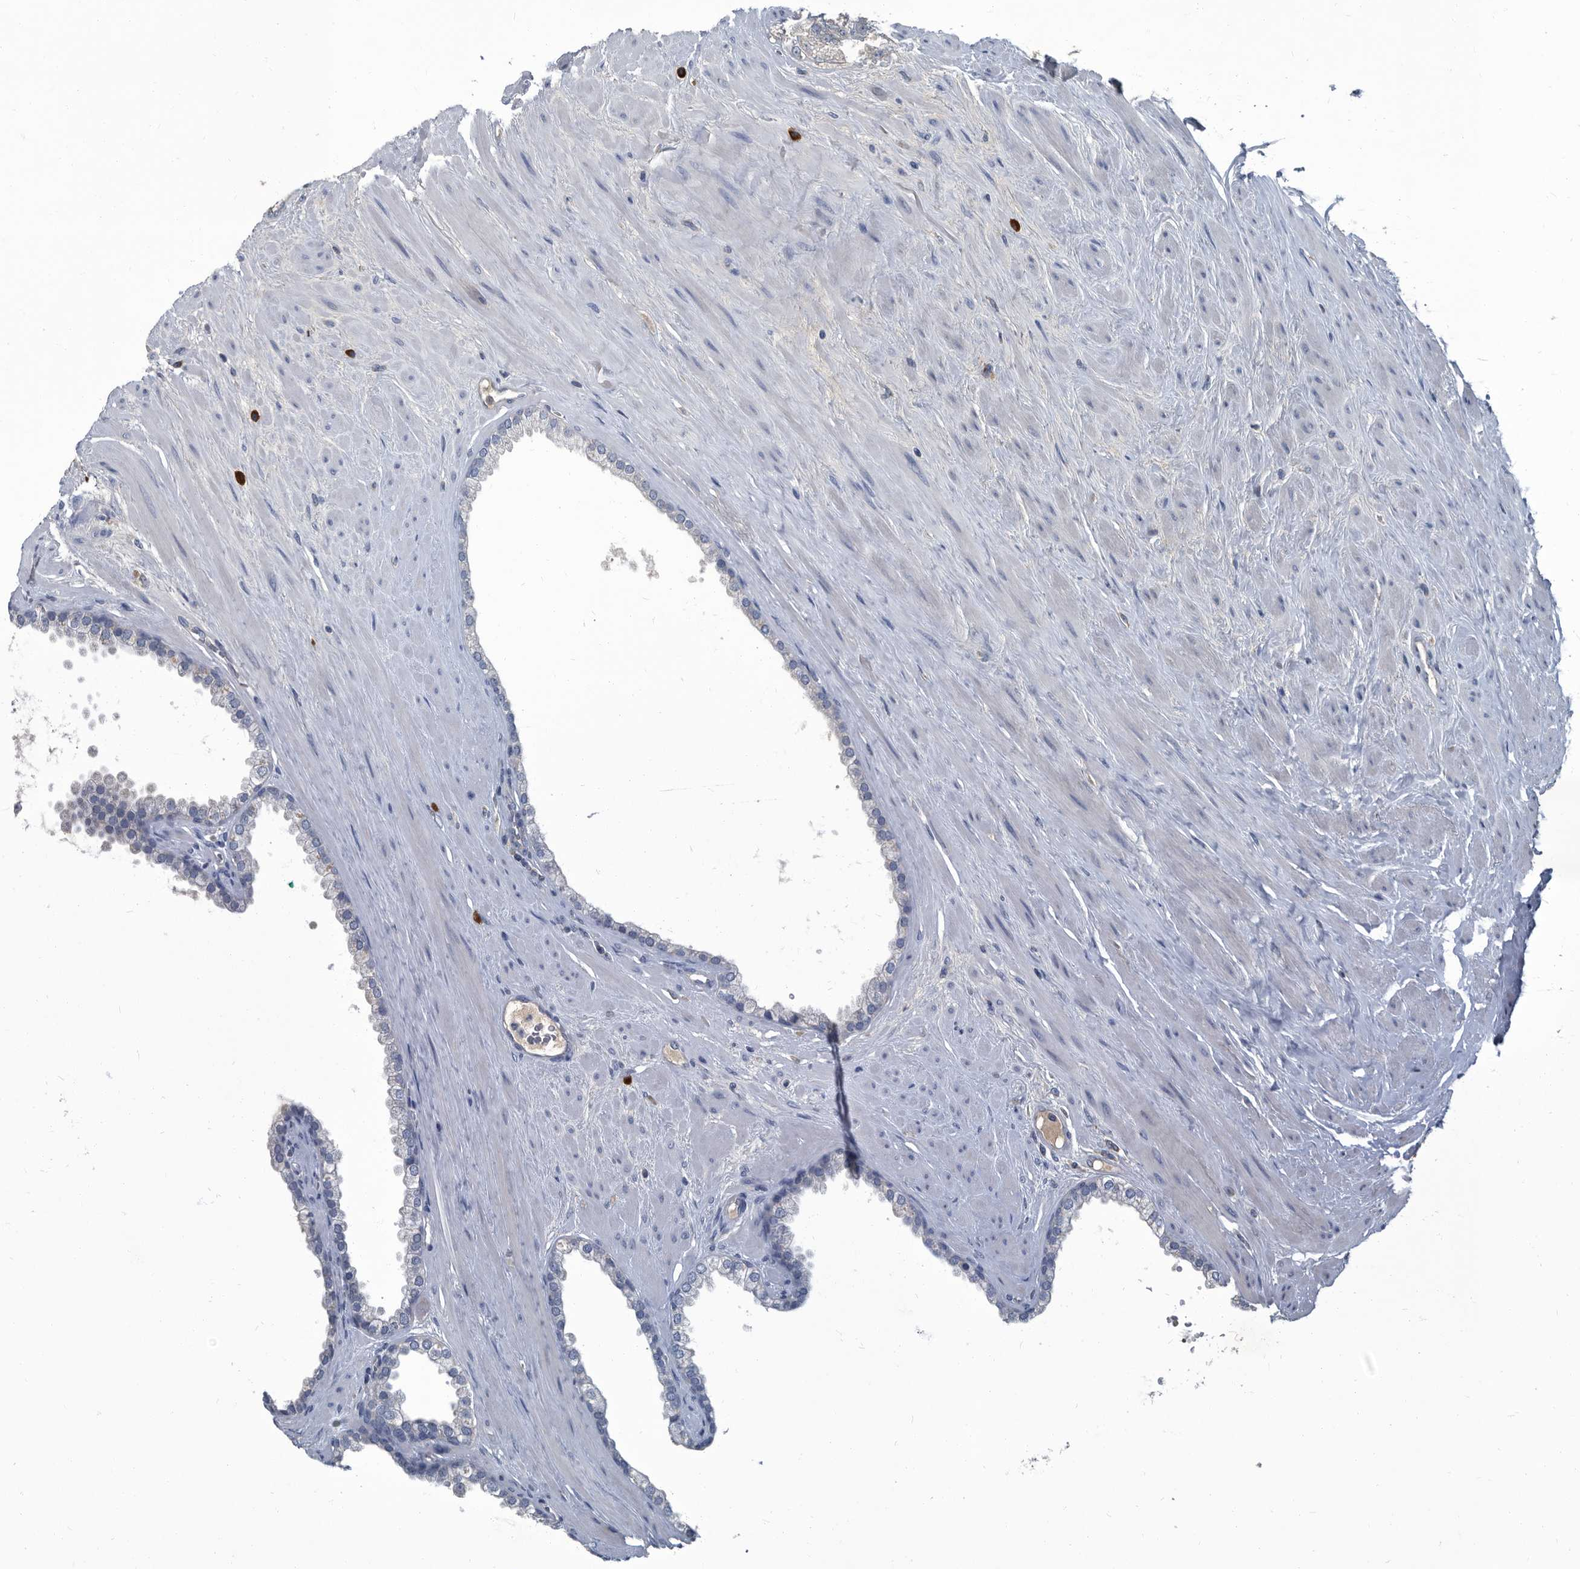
{"staining": {"intensity": "negative", "quantity": "none", "location": "none"}, "tissue": "prostate cancer", "cell_type": "Tumor cells", "image_type": "cancer", "snomed": [{"axis": "morphology", "description": "Adenocarcinoma, Low grade"}, {"axis": "topography", "description": "Prostate"}], "caption": "IHC micrograph of prostate cancer (low-grade adenocarcinoma) stained for a protein (brown), which exhibits no staining in tumor cells. (Stains: DAB immunohistochemistry with hematoxylin counter stain, Microscopy: brightfield microscopy at high magnification).", "gene": "CDV3", "patient": {"sex": "male", "age": 62}}